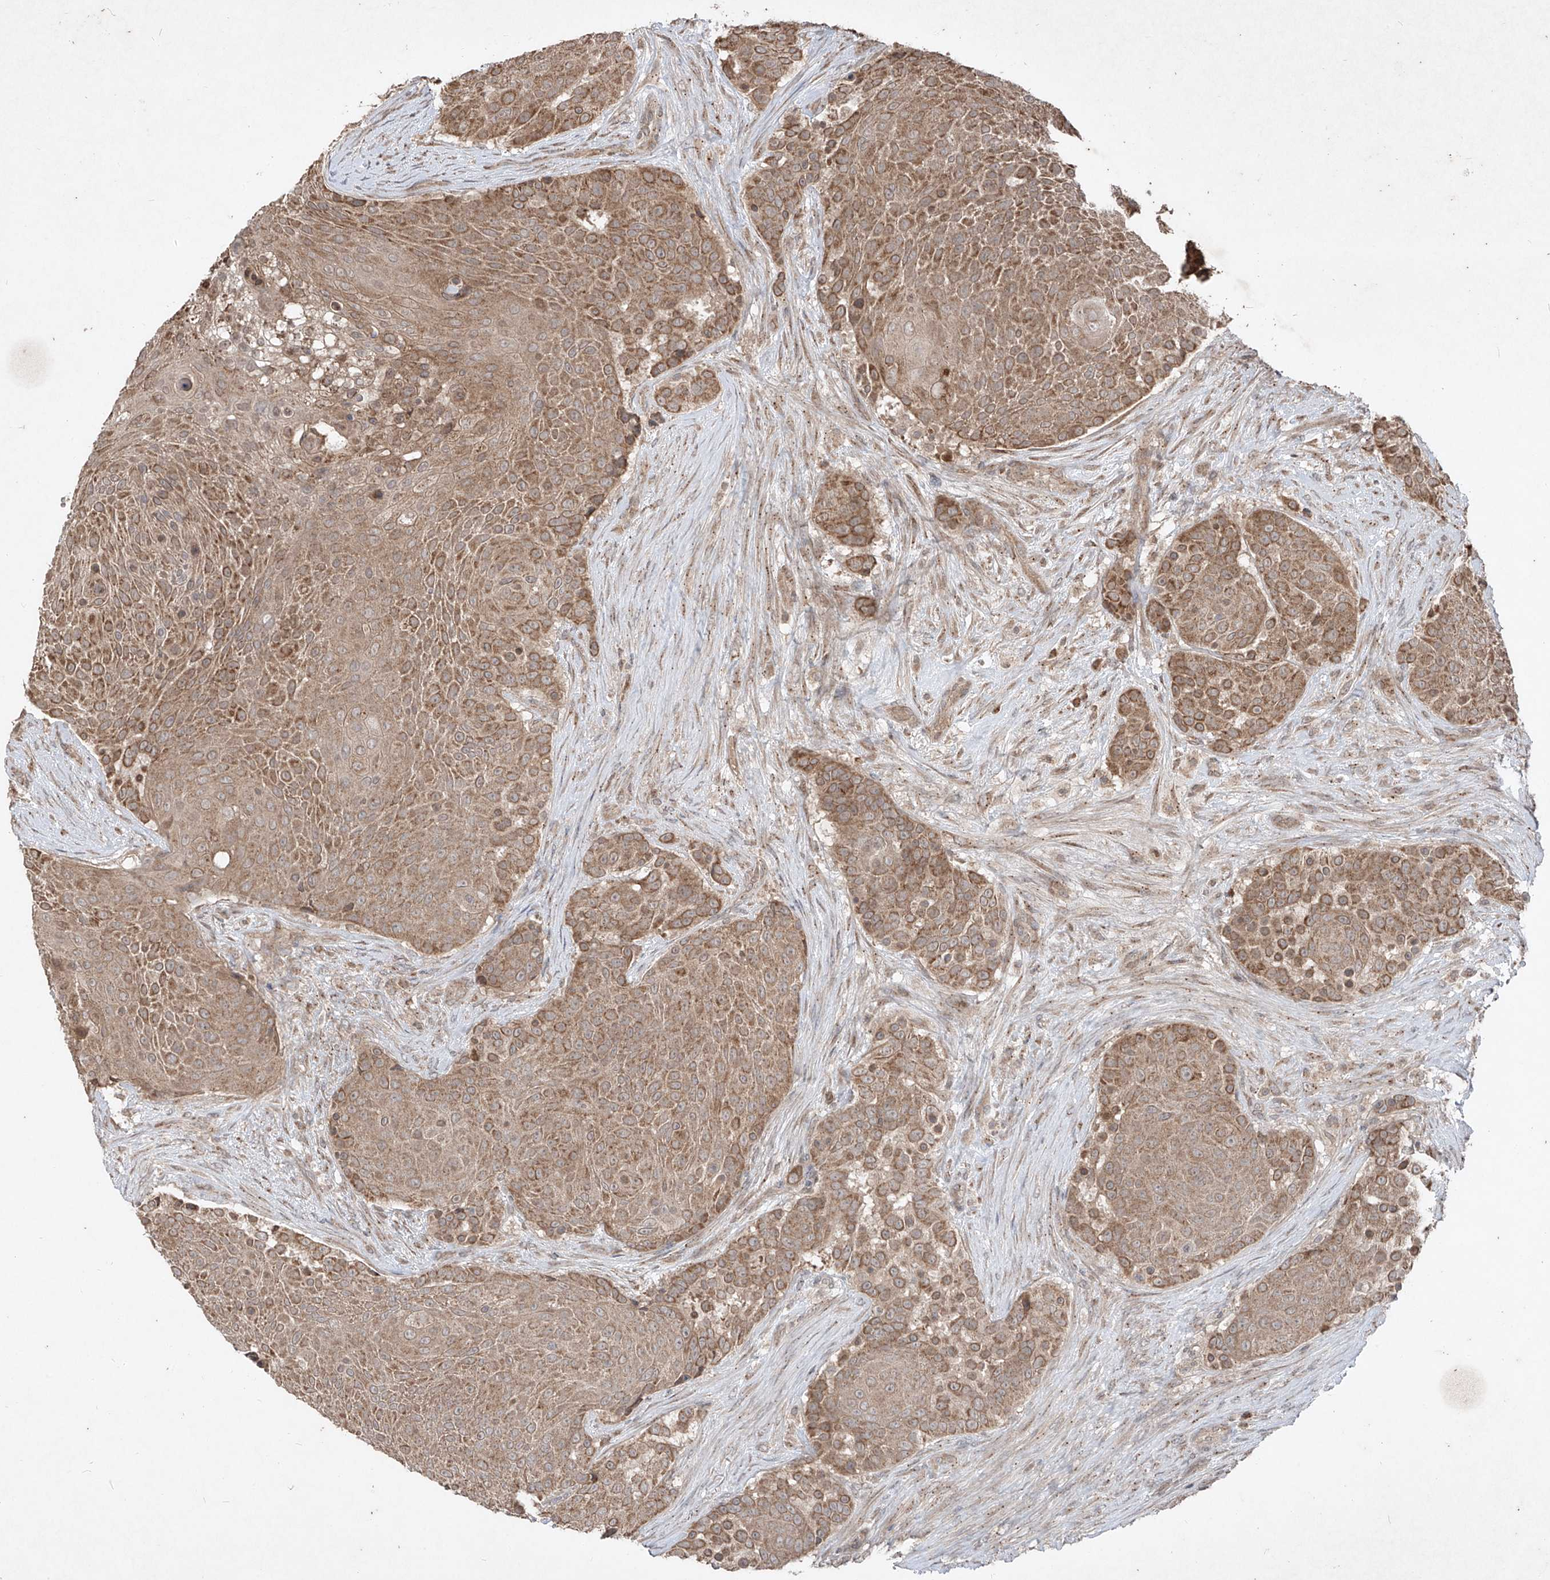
{"staining": {"intensity": "moderate", "quantity": ">75%", "location": "cytoplasmic/membranous"}, "tissue": "urothelial cancer", "cell_type": "Tumor cells", "image_type": "cancer", "snomed": [{"axis": "morphology", "description": "Urothelial carcinoma, High grade"}, {"axis": "topography", "description": "Urinary bladder"}], "caption": "Urothelial cancer was stained to show a protein in brown. There is medium levels of moderate cytoplasmic/membranous positivity in approximately >75% of tumor cells.", "gene": "ABCD3", "patient": {"sex": "female", "age": 63}}